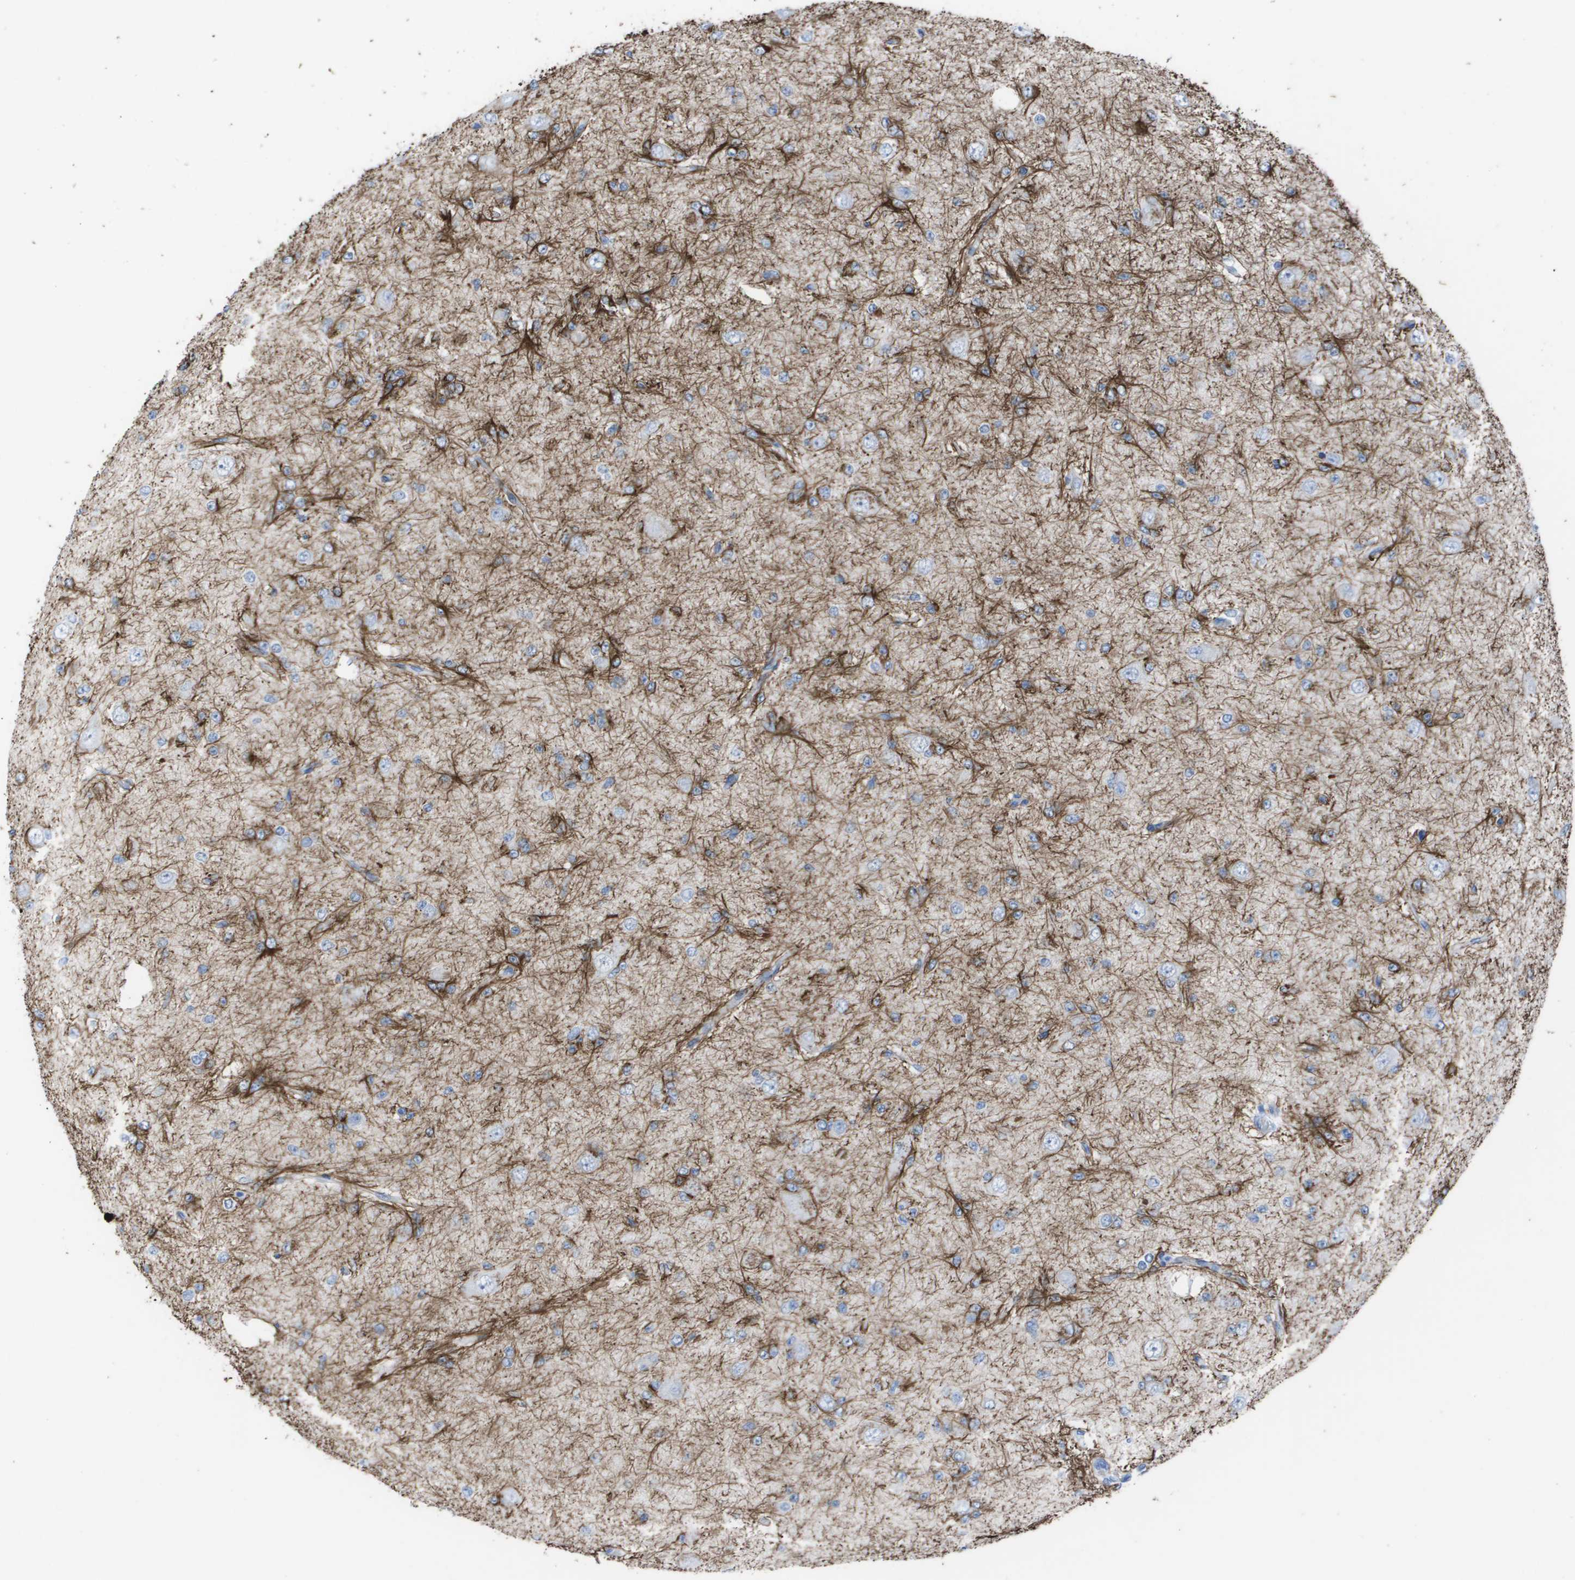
{"staining": {"intensity": "moderate", "quantity": "<25%", "location": "cytoplasmic/membranous"}, "tissue": "glioma", "cell_type": "Tumor cells", "image_type": "cancer", "snomed": [{"axis": "morphology", "description": "Glioma, malignant, Low grade"}, {"axis": "topography", "description": "Brain"}], "caption": "Immunohistochemical staining of malignant low-grade glioma shows low levels of moderate cytoplasmic/membranous protein staining in approximately <25% of tumor cells.", "gene": "KCNA3", "patient": {"sex": "male", "age": 38}}